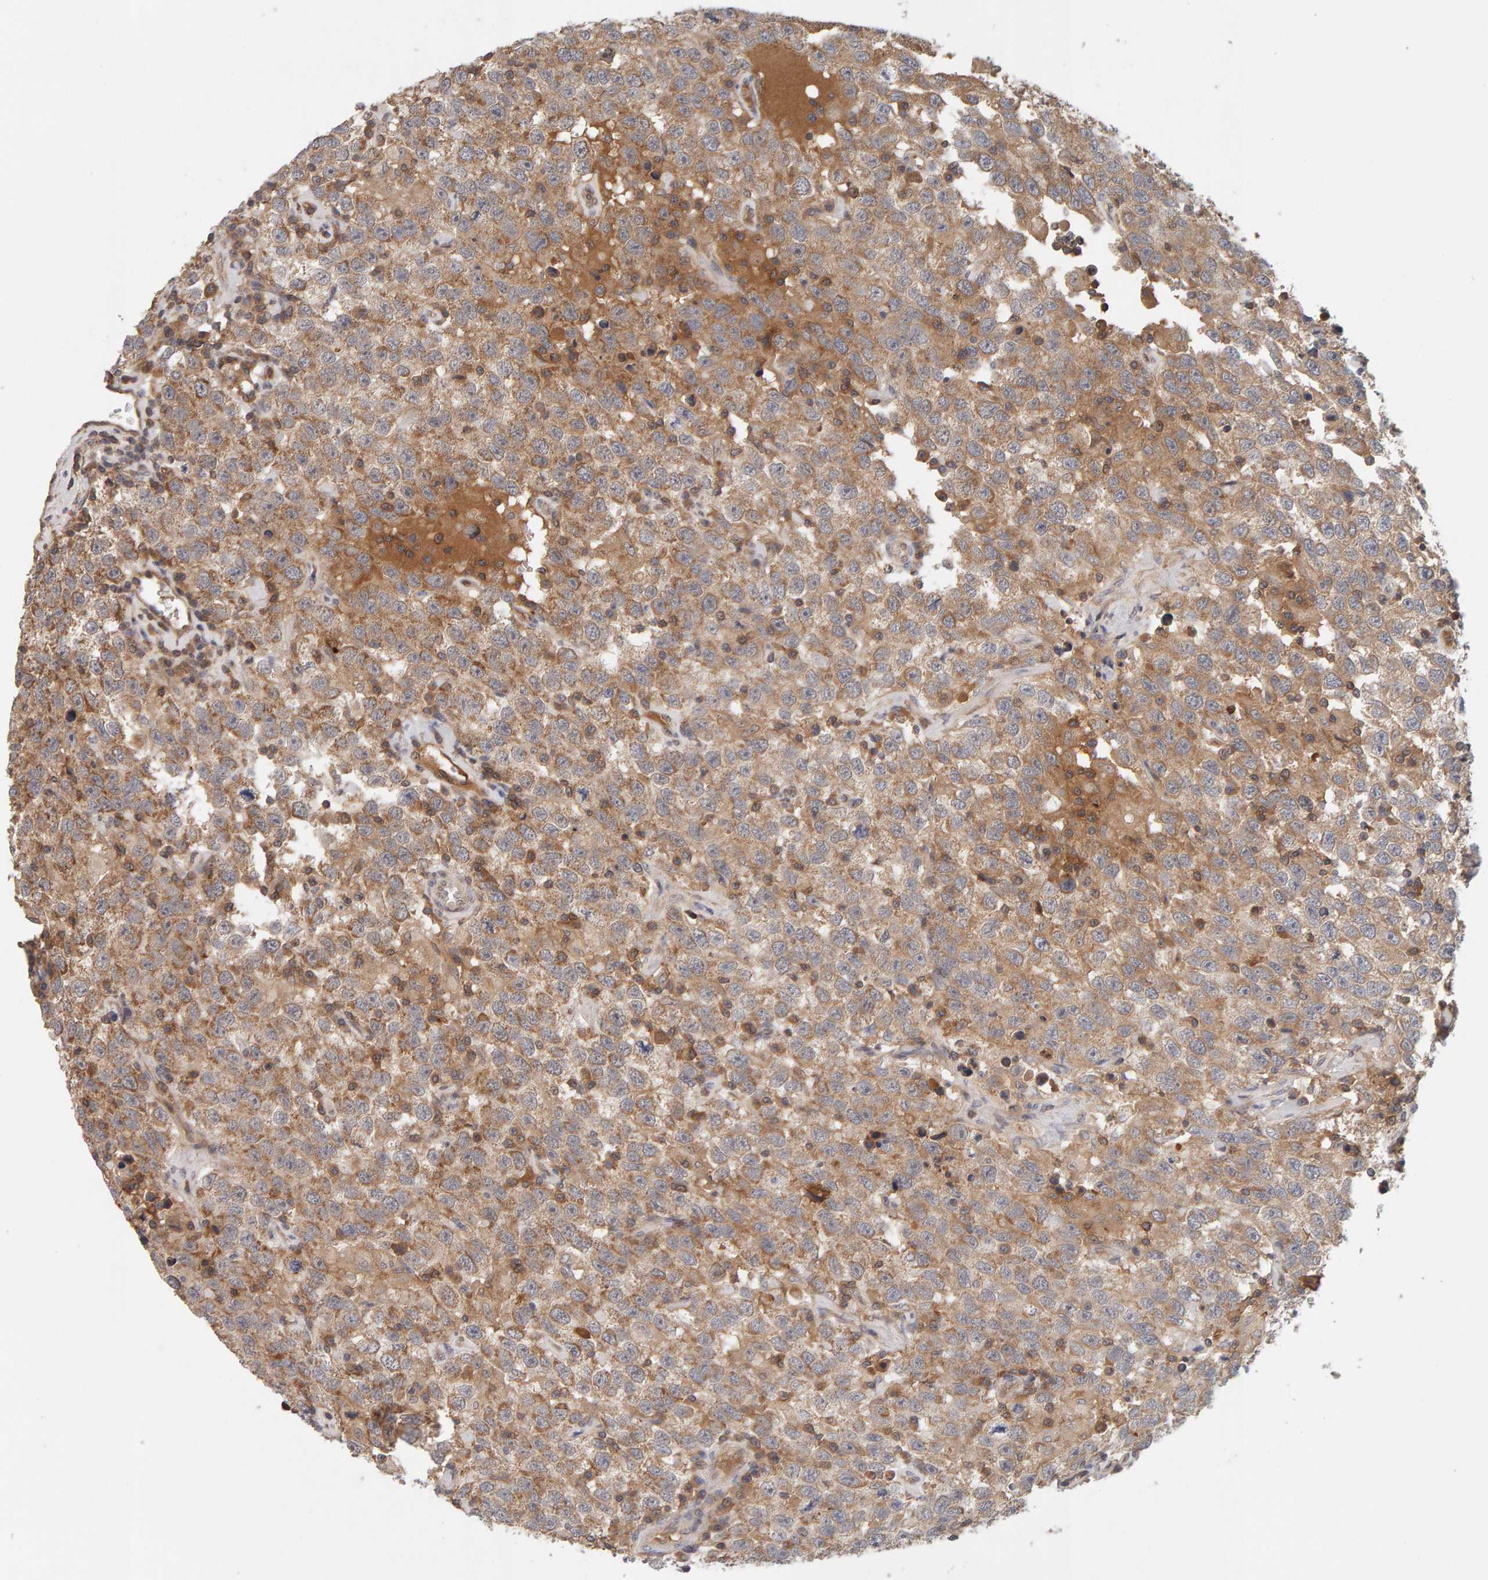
{"staining": {"intensity": "moderate", "quantity": "25%-75%", "location": "cytoplasmic/membranous"}, "tissue": "testis cancer", "cell_type": "Tumor cells", "image_type": "cancer", "snomed": [{"axis": "morphology", "description": "Seminoma, NOS"}, {"axis": "topography", "description": "Testis"}], "caption": "Seminoma (testis) stained for a protein (brown) exhibits moderate cytoplasmic/membranous positive expression in approximately 25%-75% of tumor cells.", "gene": "NUDCD1", "patient": {"sex": "male", "age": 41}}